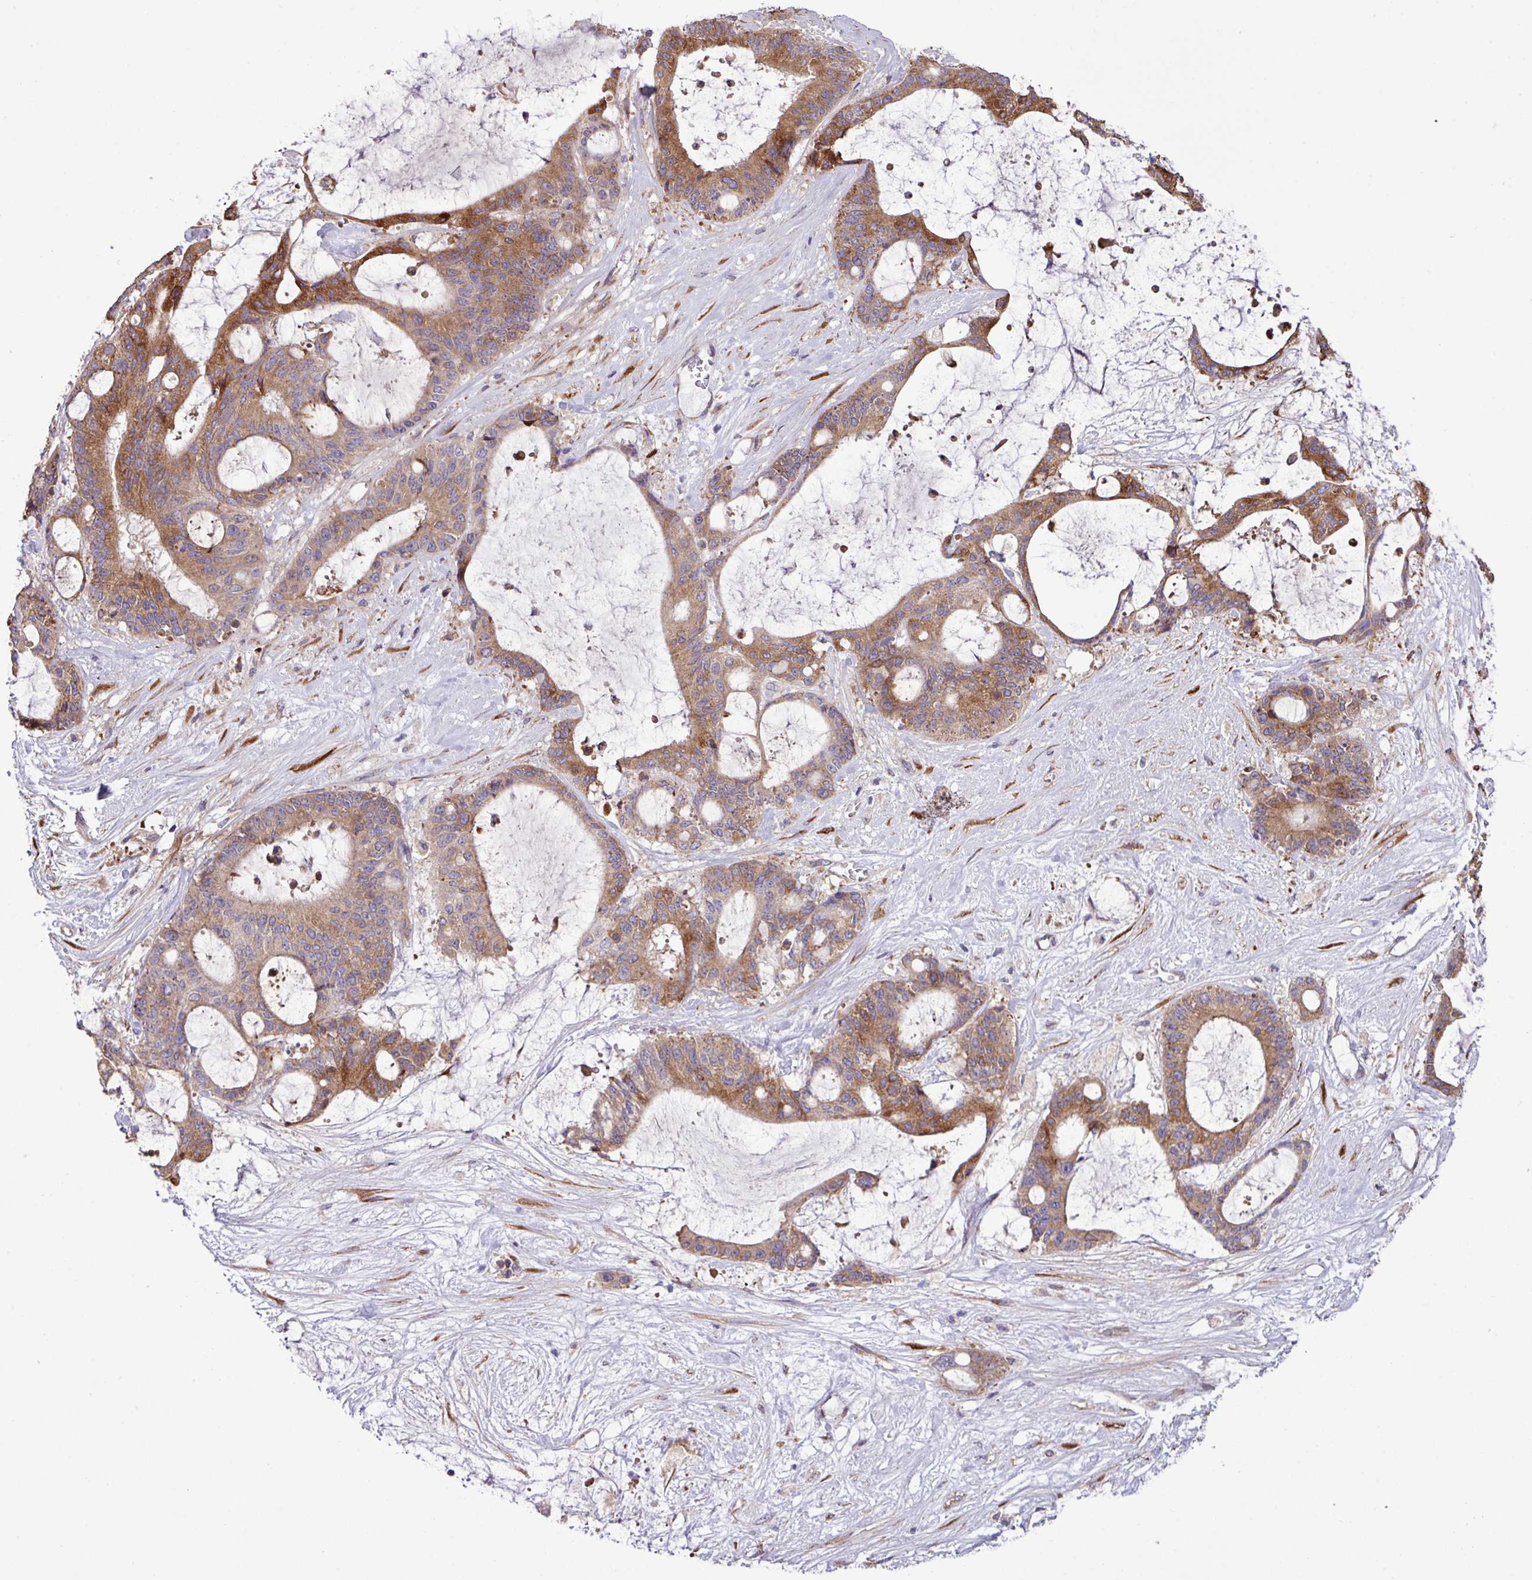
{"staining": {"intensity": "moderate", "quantity": ">75%", "location": "cytoplasmic/membranous"}, "tissue": "liver cancer", "cell_type": "Tumor cells", "image_type": "cancer", "snomed": [{"axis": "morphology", "description": "Normal tissue, NOS"}, {"axis": "morphology", "description": "Cholangiocarcinoma"}, {"axis": "topography", "description": "Liver"}, {"axis": "topography", "description": "Peripheral nerve tissue"}], "caption": "A brown stain labels moderate cytoplasmic/membranous positivity of a protein in human liver cholangiocarcinoma tumor cells.", "gene": "MEGF6", "patient": {"sex": "female", "age": 73}}